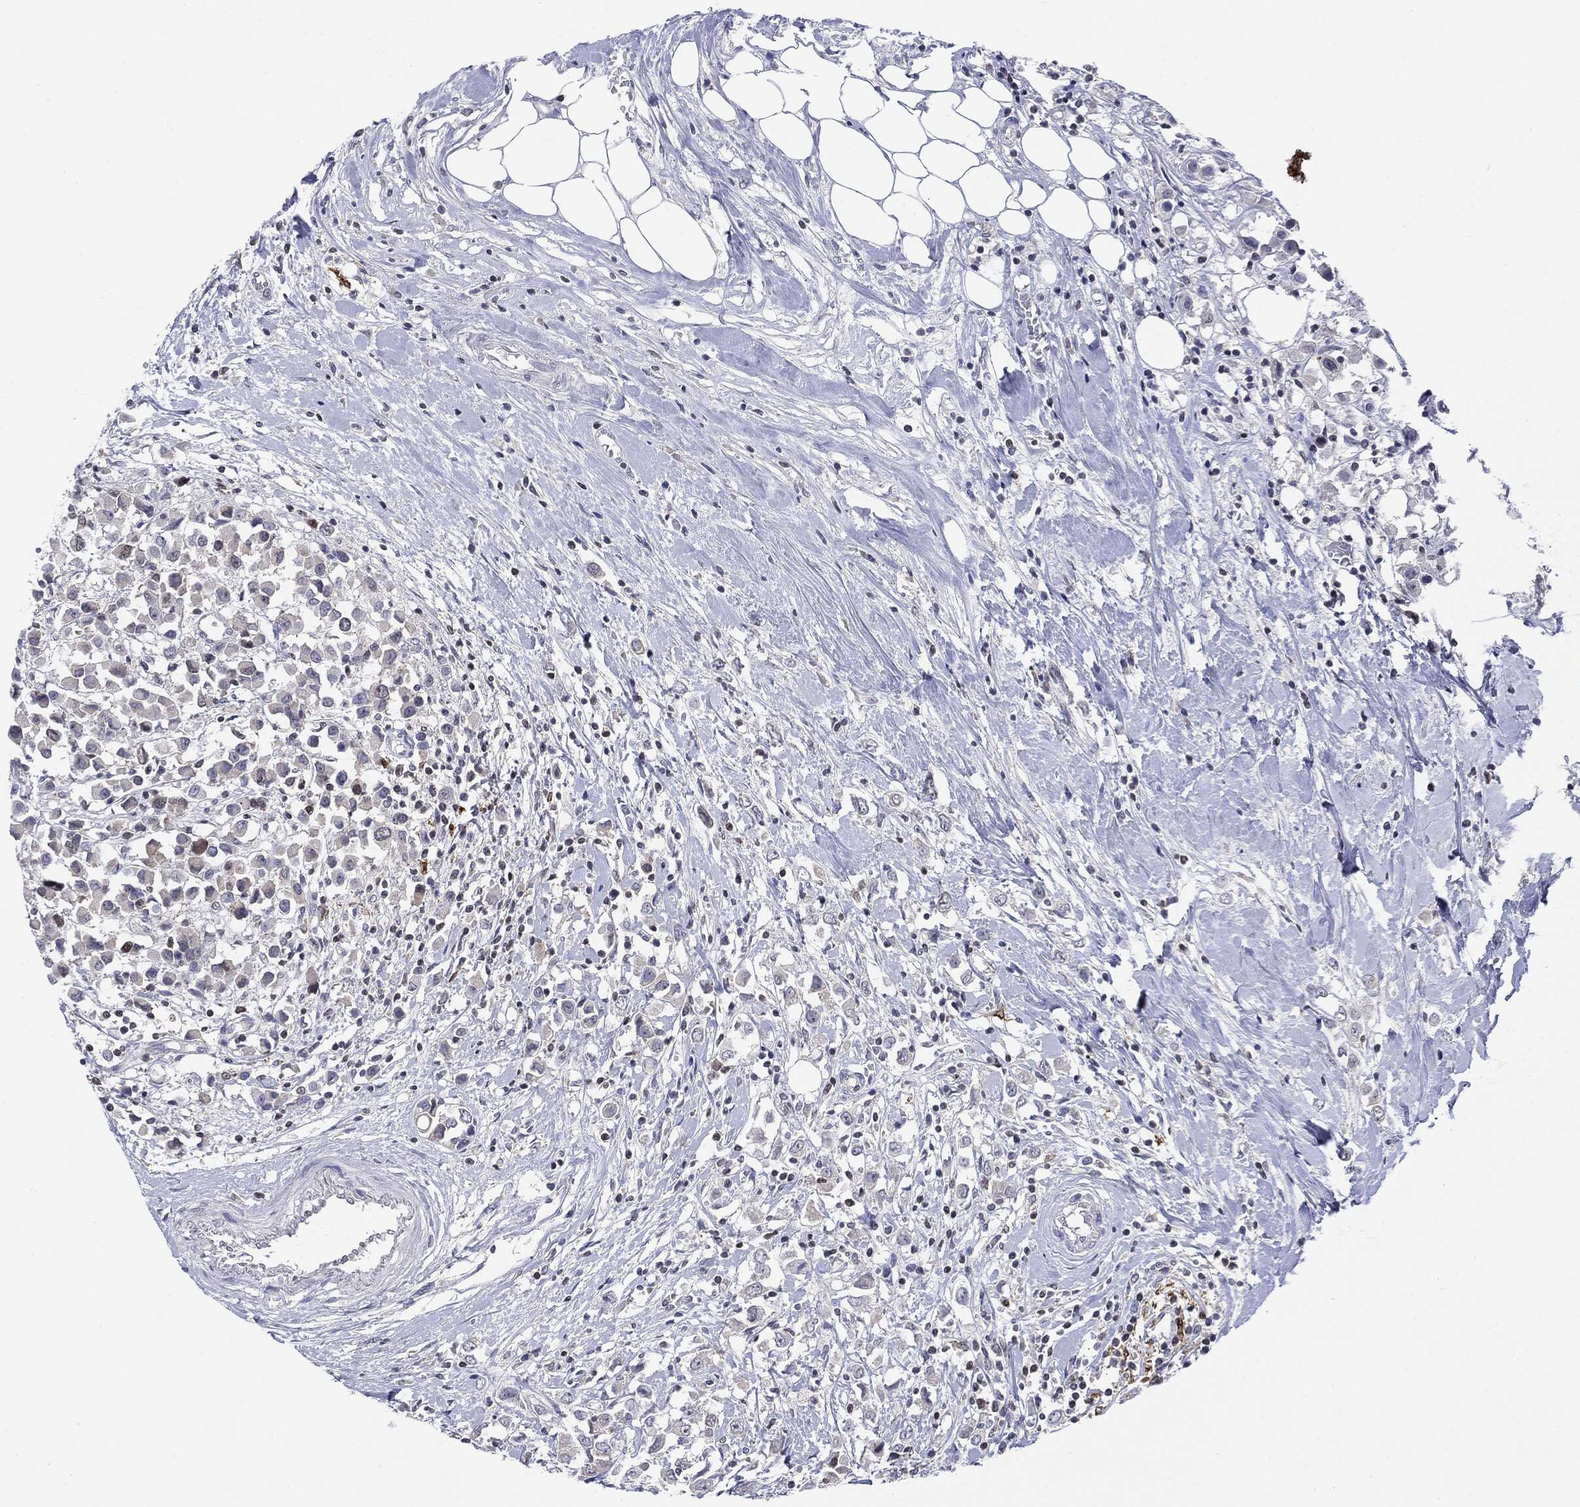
{"staining": {"intensity": "negative", "quantity": "none", "location": "none"}, "tissue": "breast cancer", "cell_type": "Tumor cells", "image_type": "cancer", "snomed": [{"axis": "morphology", "description": "Duct carcinoma"}, {"axis": "topography", "description": "Breast"}], "caption": "This is an IHC histopathology image of human breast cancer. There is no expression in tumor cells.", "gene": "KIF2C", "patient": {"sex": "female", "age": 61}}